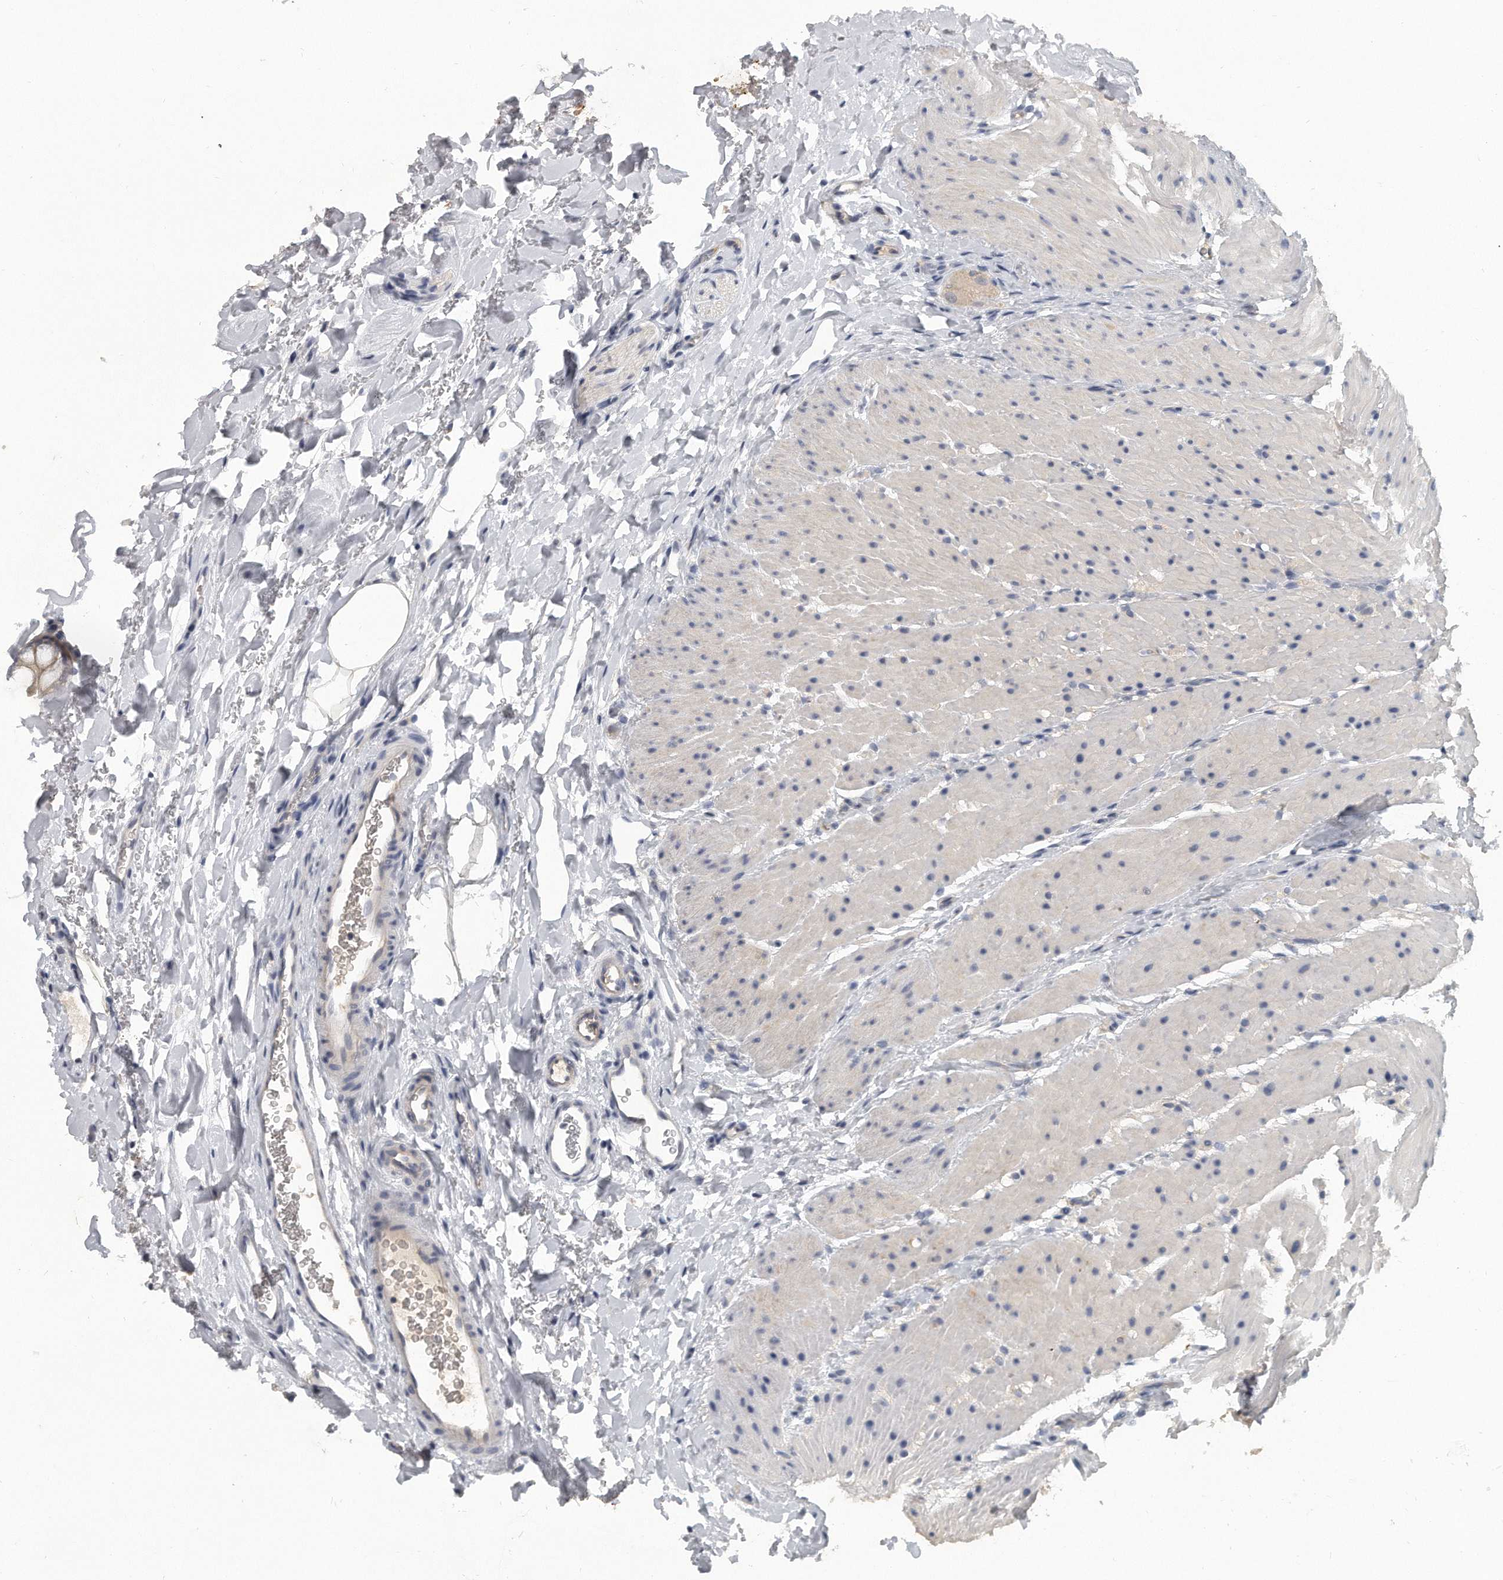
{"staining": {"intensity": "negative", "quantity": "none", "location": "none"}, "tissue": "colon", "cell_type": "Endothelial cells", "image_type": "normal", "snomed": [{"axis": "morphology", "description": "Normal tissue, NOS"}, {"axis": "topography", "description": "Colon"}], "caption": "IHC micrograph of unremarkable colon: colon stained with DAB (3,3'-diaminobenzidine) reveals no significant protein expression in endothelial cells.", "gene": "KLHL7", "patient": {"sex": "female", "age": 62}}